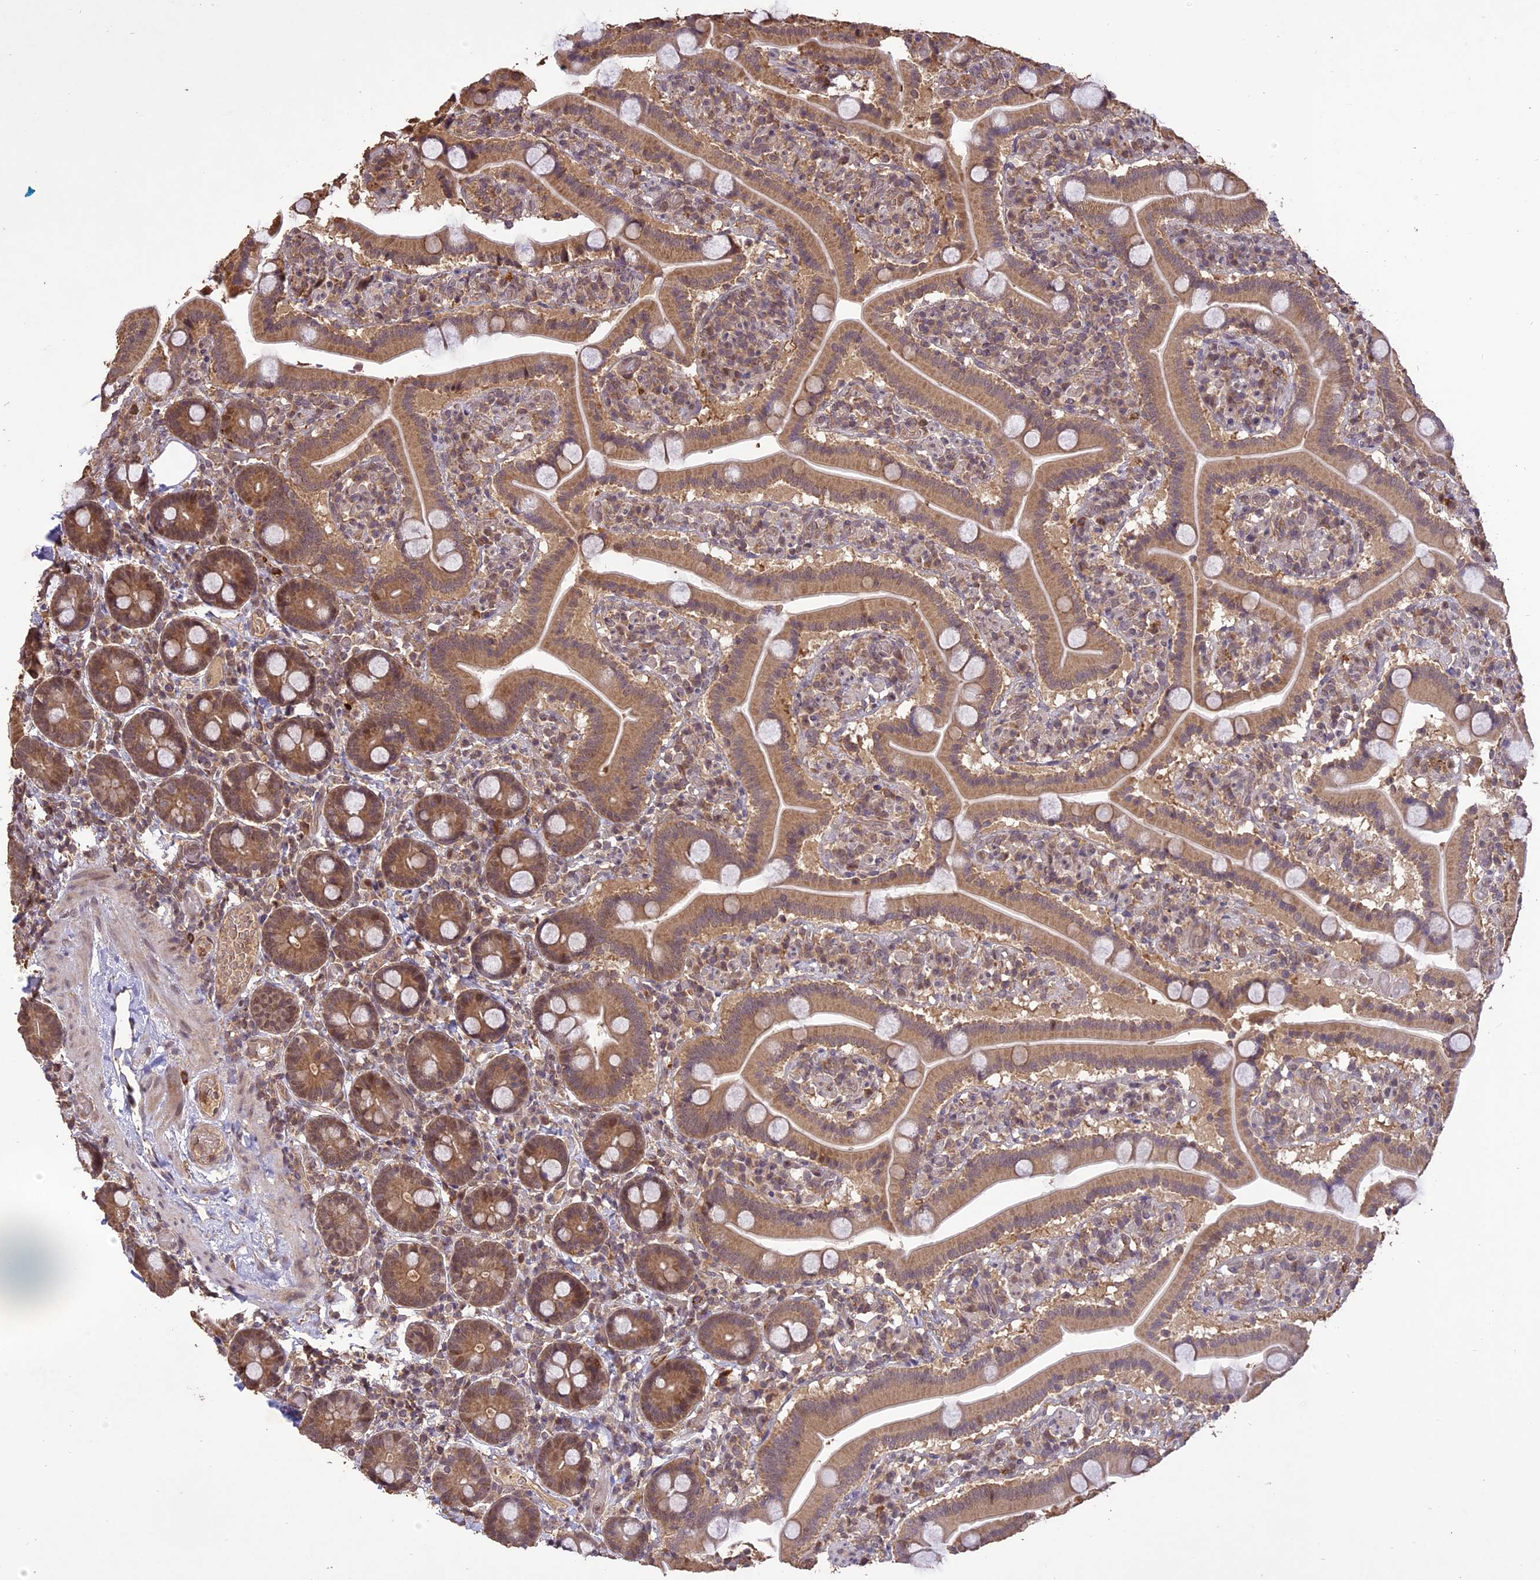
{"staining": {"intensity": "moderate", "quantity": ">75%", "location": "cytoplasmic/membranous"}, "tissue": "duodenum", "cell_type": "Glandular cells", "image_type": "normal", "snomed": [{"axis": "morphology", "description": "Normal tissue, NOS"}, {"axis": "topography", "description": "Duodenum"}], "caption": "A high-resolution histopathology image shows immunohistochemistry staining of normal duodenum, which shows moderate cytoplasmic/membranous positivity in about >75% of glandular cells.", "gene": "TIGD7", "patient": {"sex": "male", "age": 55}}